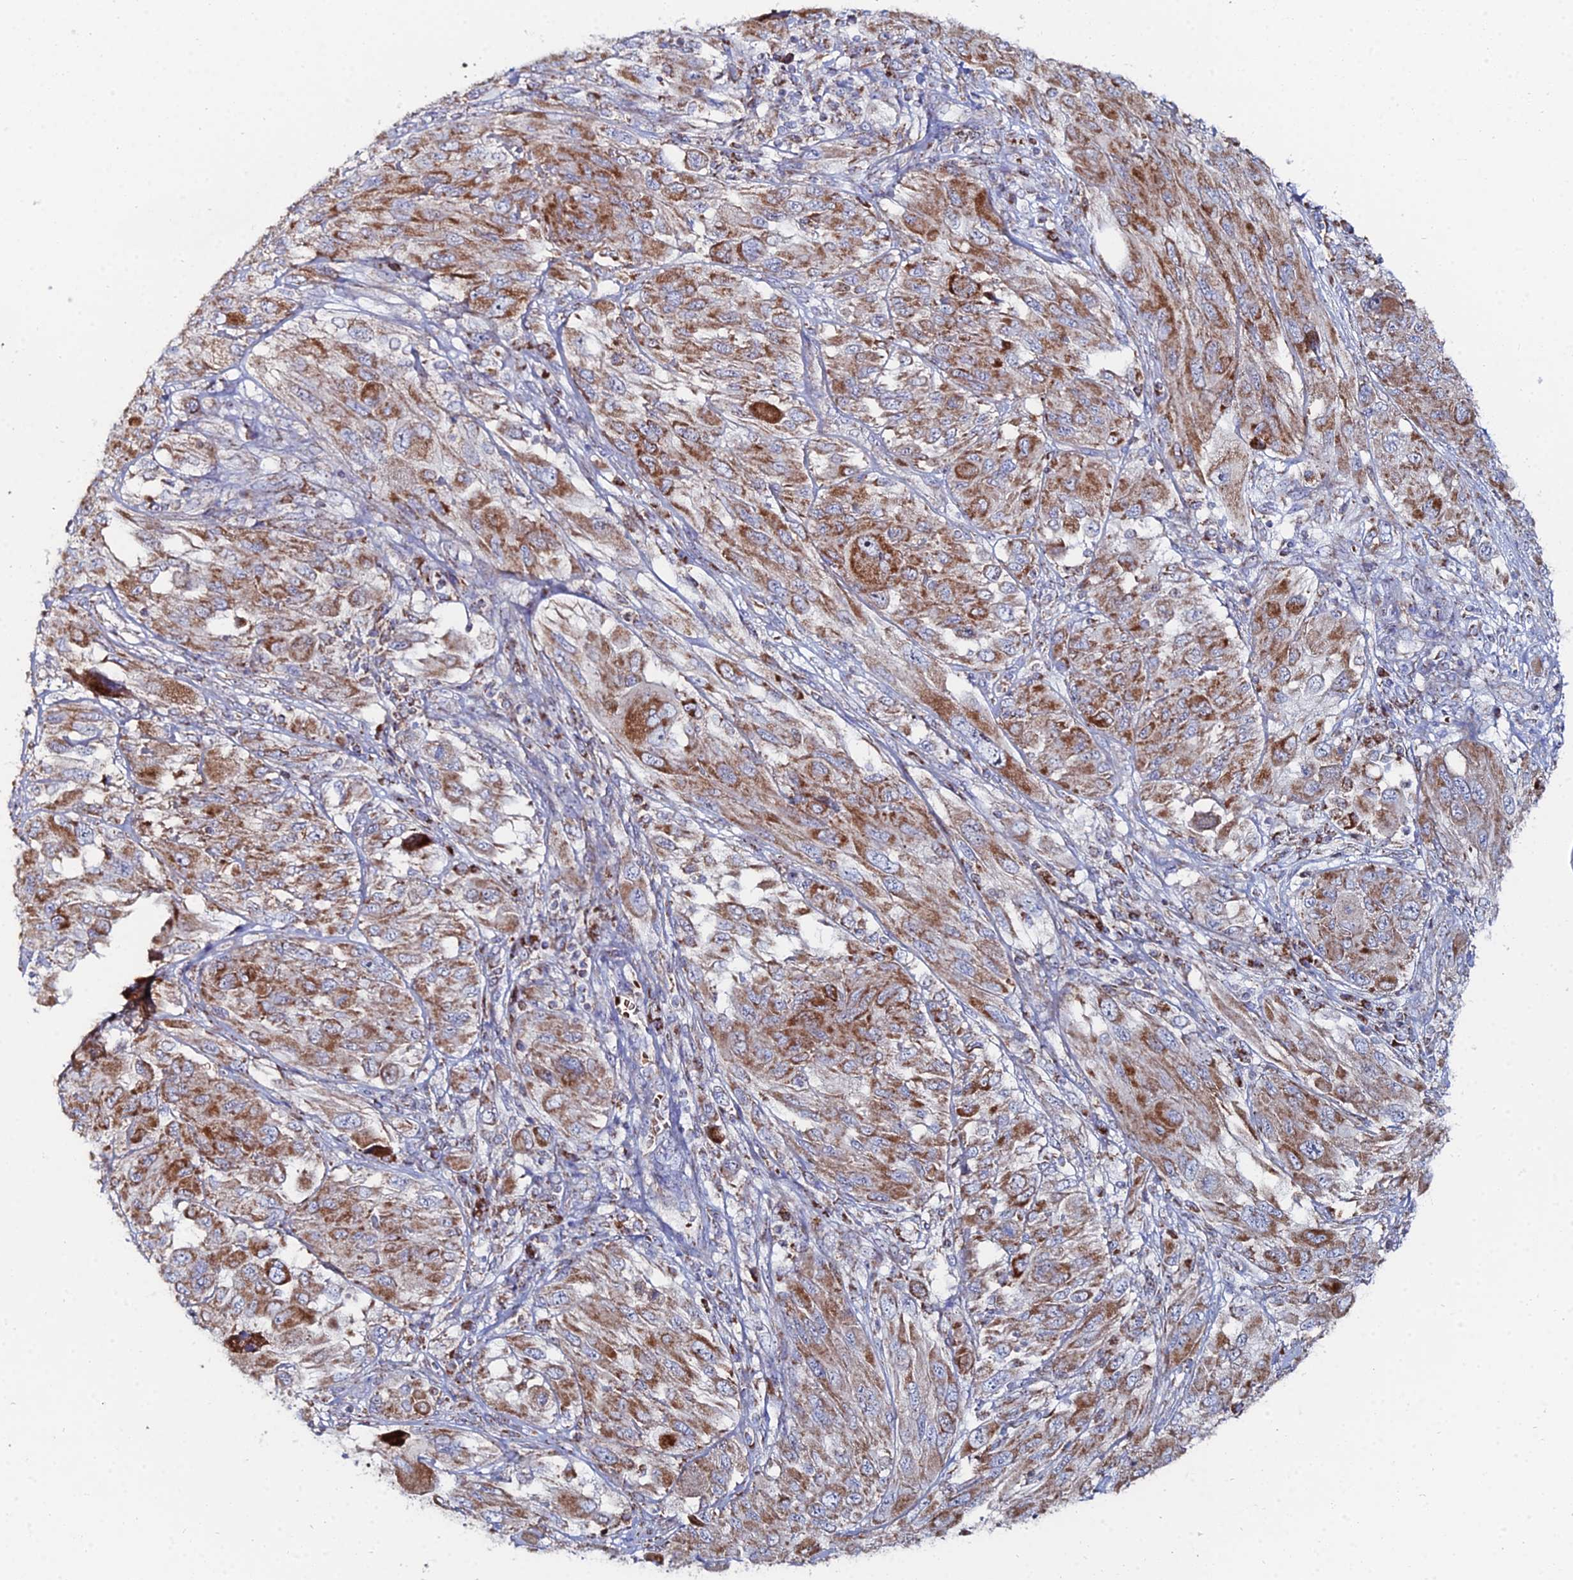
{"staining": {"intensity": "moderate", "quantity": ">75%", "location": "cytoplasmic/membranous"}, "tissue": "melanoma", "cell_type": "Tumor cells", "image_type": "cancer", "snomed": [{"axis": "morphology", "description": "Malignant melanoma, NOS"}, {"axis": "topography", "description": "Skin"}], "caption": "Immunohistochemistry (IHC) of human melanoma reveals medium levels of moderate cytoplasmic/membranous expression in about >75% of tumor cells. The staining was performed using DAB, with brown indicating positive protein expression. Nuclei are stained blue with hematoxylin.", "gene": "MPC1", "patient": {"sex": "female", "age": 91}}